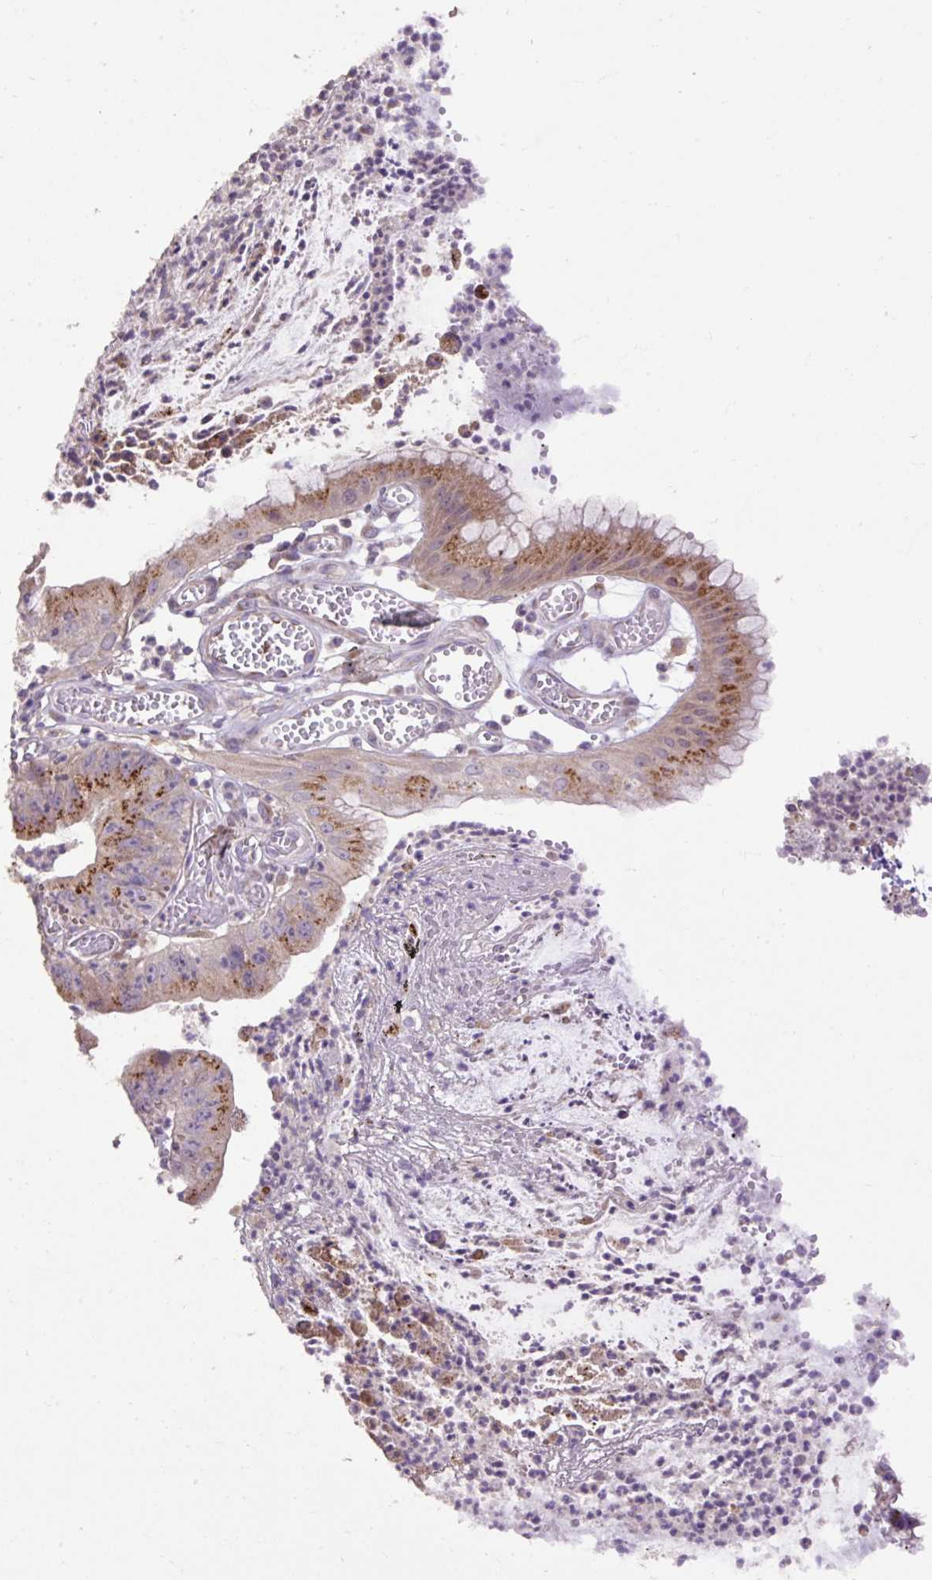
{"staining": {"intensity": "strong", "quantity": "25%-75%", "location": "cytoplasmic/membranous"}, "tissue": "stomach cancer", "cell_type": "Tumor cells", "image_type": "cancer", "snomed": [{"axis": "morphology", "description": "Adenocarcinoma, NOS"}, {"axis": "topography", "description": "Stomach"}], "caption": "Immunohistochemical staining of human stomach cancer reveals high levels of strong cytoplasmic/membranous staining in about 25%-75% of tumor cells.", "gene": "ABR", "patient": {"sex": "male", "age": 59}}